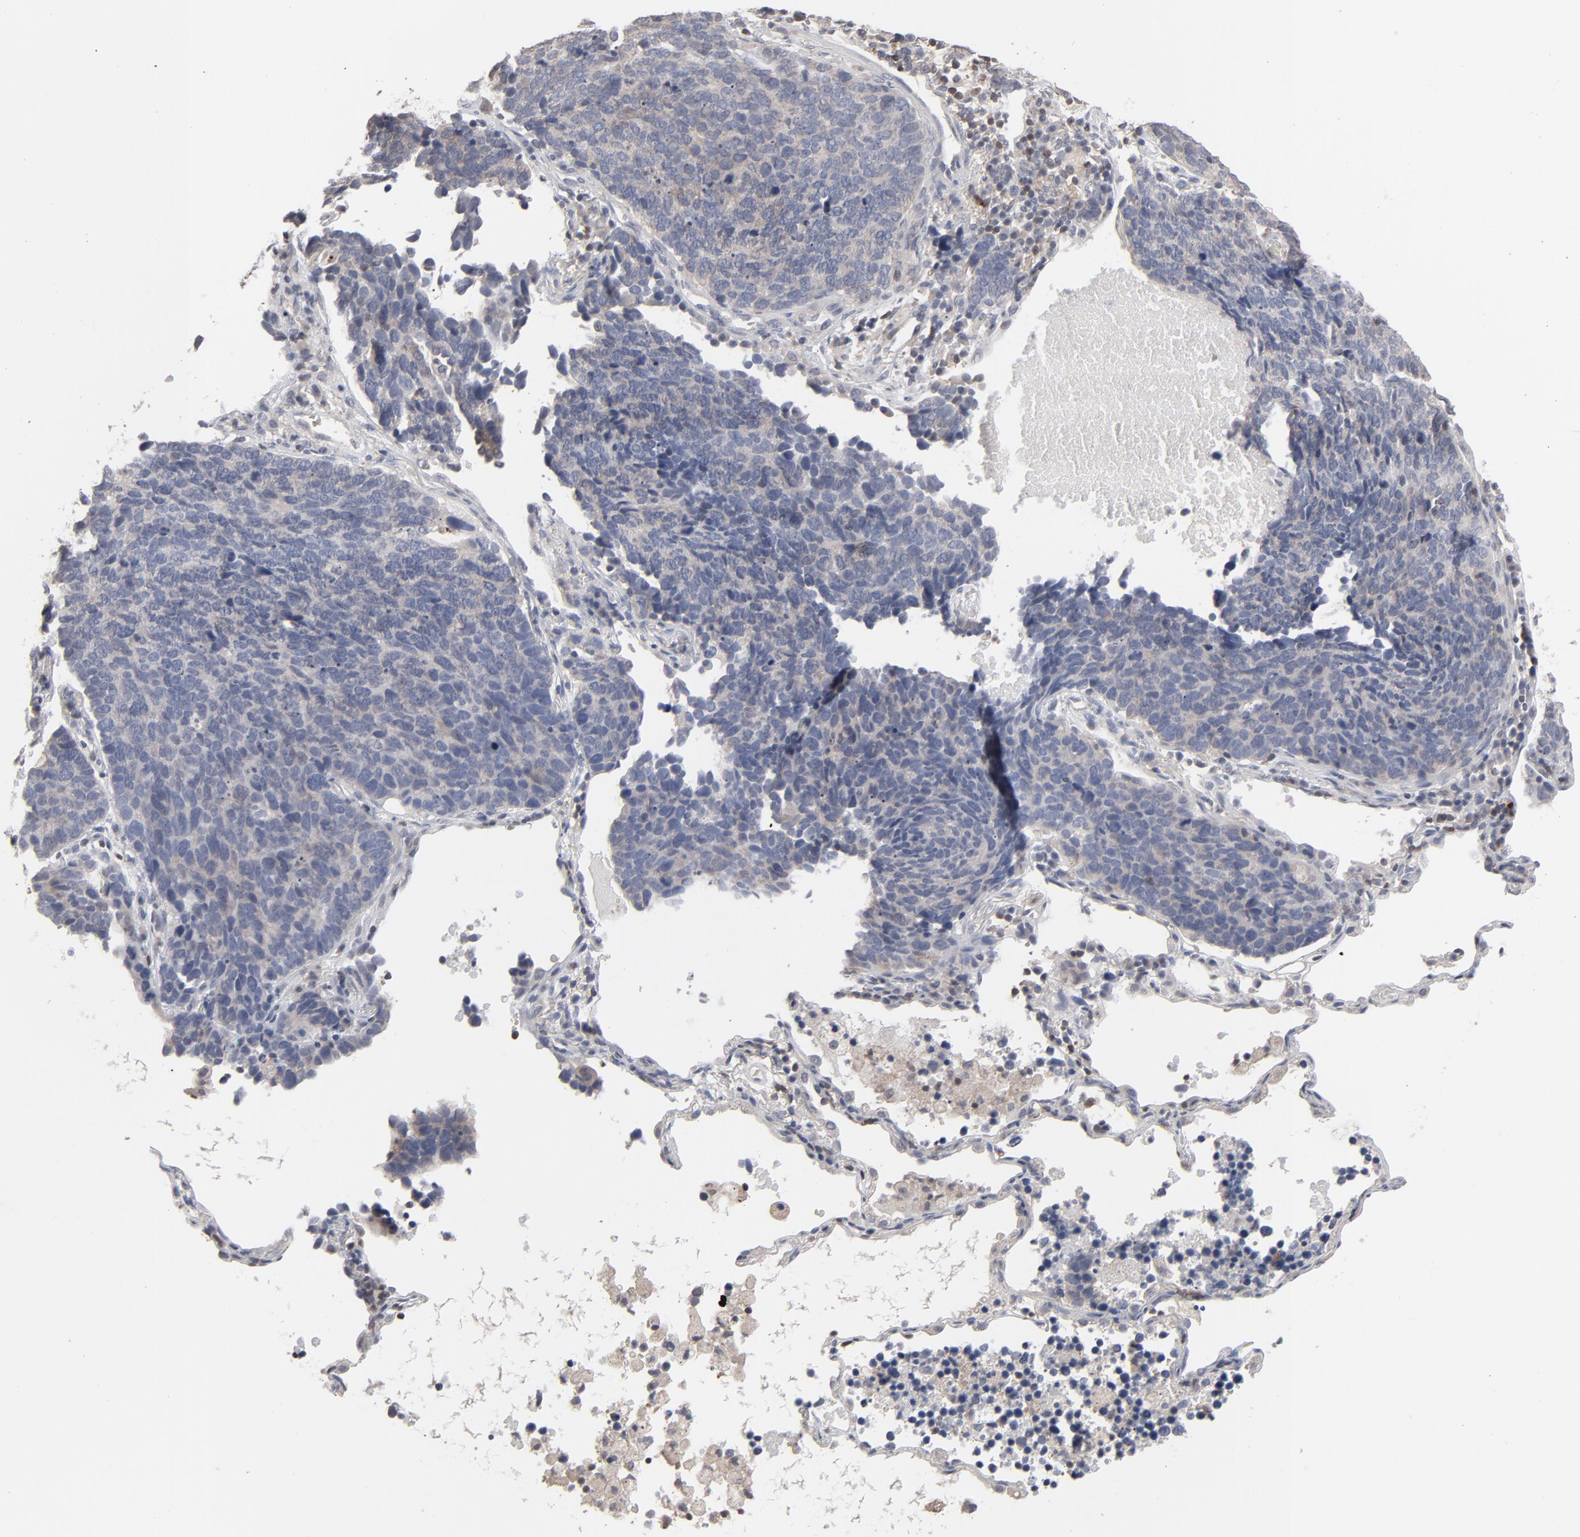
{"staining": {"intensity": "negative", "quantity": "none", "location": "none"}, "tissue": "lung cancer", "cell_type": "Tumor cells", "image_type": "cancer", "snomed": [{"axis": "morphology", "description": "Neoplasm, malignant, NOS"}, {"axis": "topography", "description": "Lung"}], "caption": "The image reveals no significant expression in tumor cells of lung neoplasm (malignant).", "gene": "STAT4", "patient": {"sex": "female", "age": 75}}